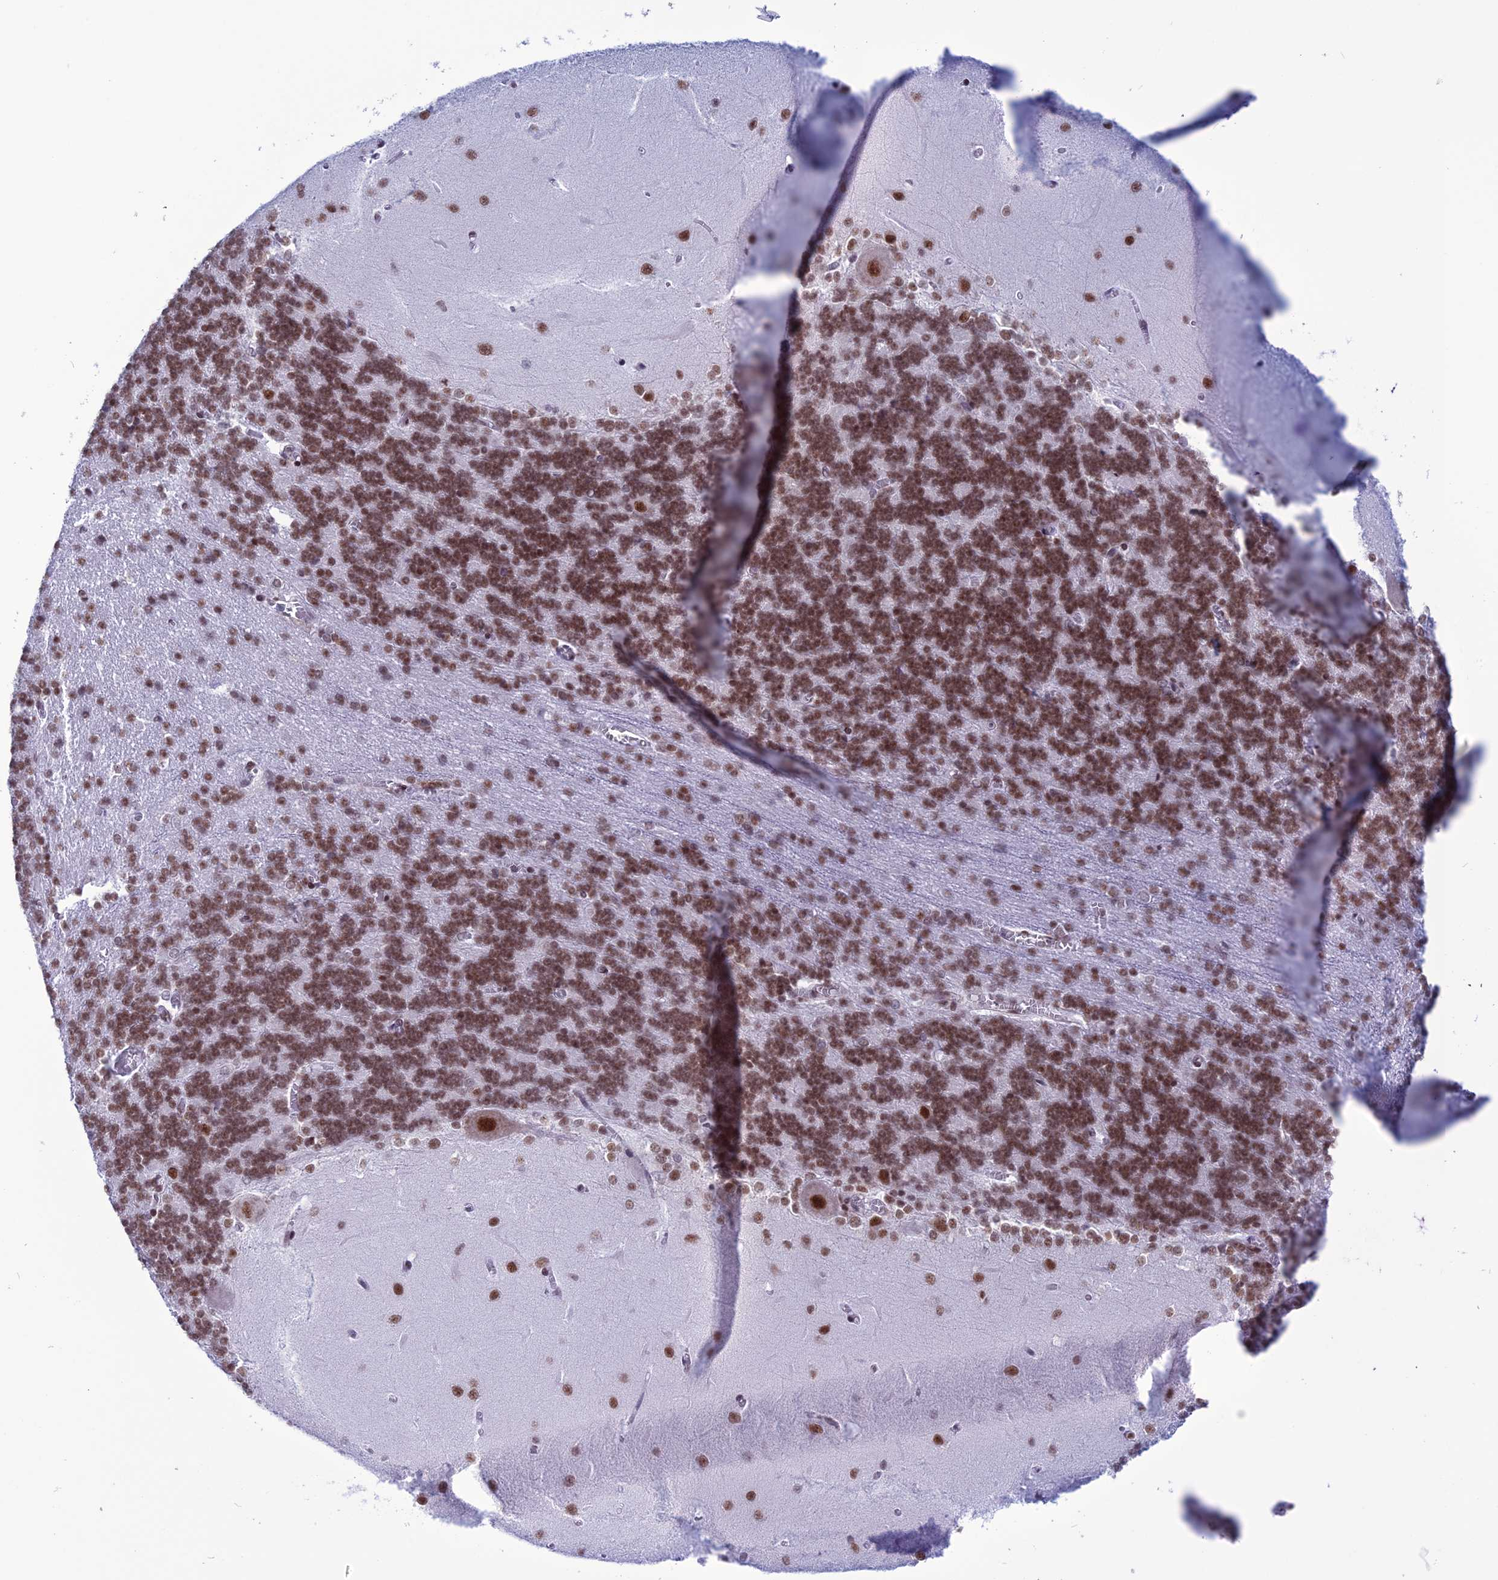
{"staining": {"intensity": "moderate", "quantity": ">75%", "location": "nuclear"}, "tissue": "cerebellum", "cell_type": "Cells in granular layer", "image_type": "normal", "snomed": [{"axis": "morphology", "description": "Normal tissue, NOS"}, {"axis": "topography", "description": "Cerebellum"}], "caption": "Brown immunohistochemical staining in normal cerebellum displays moderate nuclear positivity in approximately >75% of cells in granular layer. The staining was performed using DAB, with brown indicating positive protein expression. Nuclei are stained blue with hematoxylin.", "gene": "U2AF1", "patient": {"sex": "male", "age": 37}}